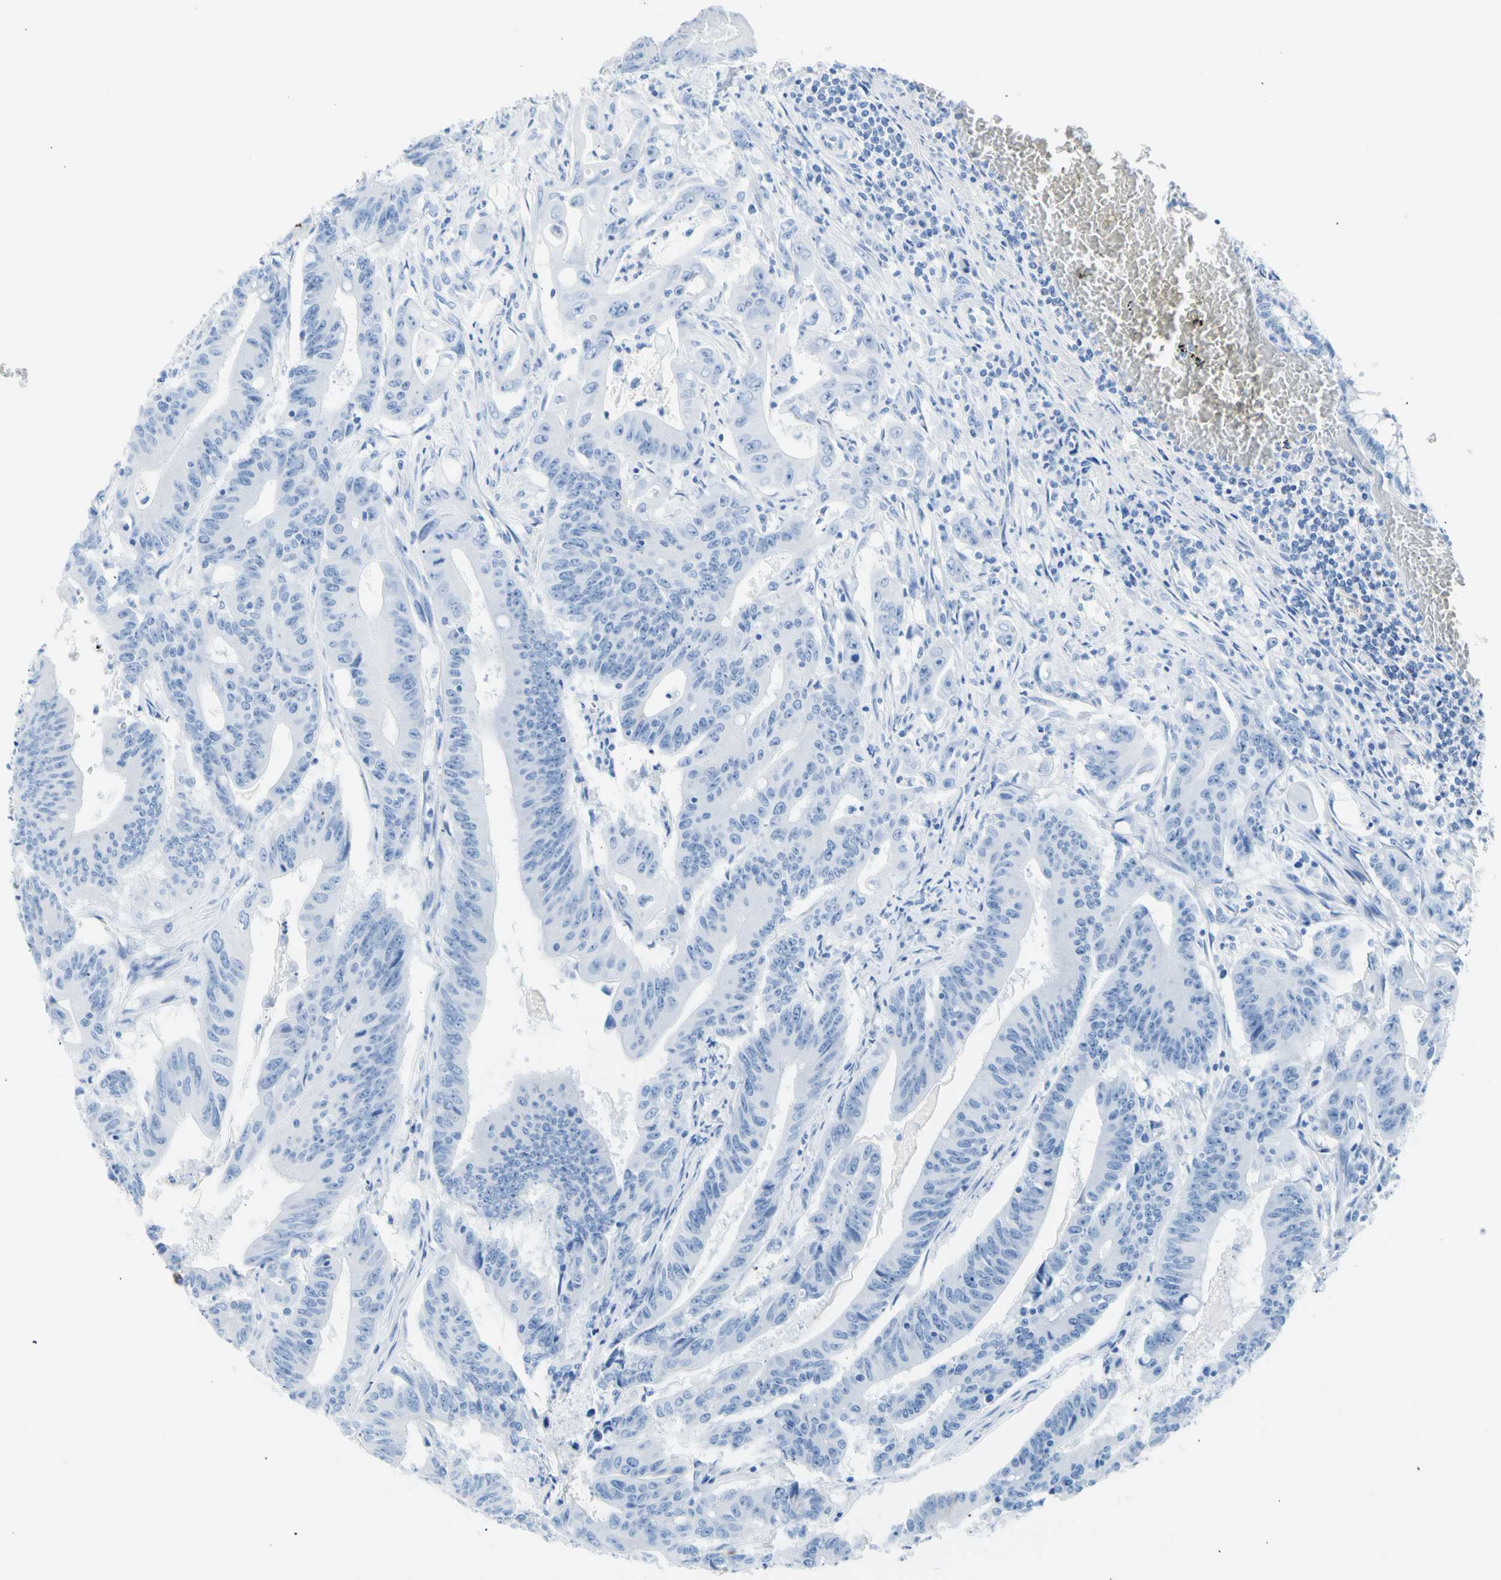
{"staining": {"intensity": "negative", "quantity": "none", "location": "none"}, "tissue": "colorectal cancer", "cell_type": "Tumor cells", "image_type": "cancer", "snomed": [{"axis": "morphology", "description": "Adenocarcinoma, NOS"}, {"axis": "topography", "description": "Colon"}], "caption": "Colorectal cancer (adenocarcinoma) stained for a protein using immunohistochemistry (IHC) exhibits no staining tumor cells.", "gene": "CEL", "patient": {"sex": "male", "age": 45}}